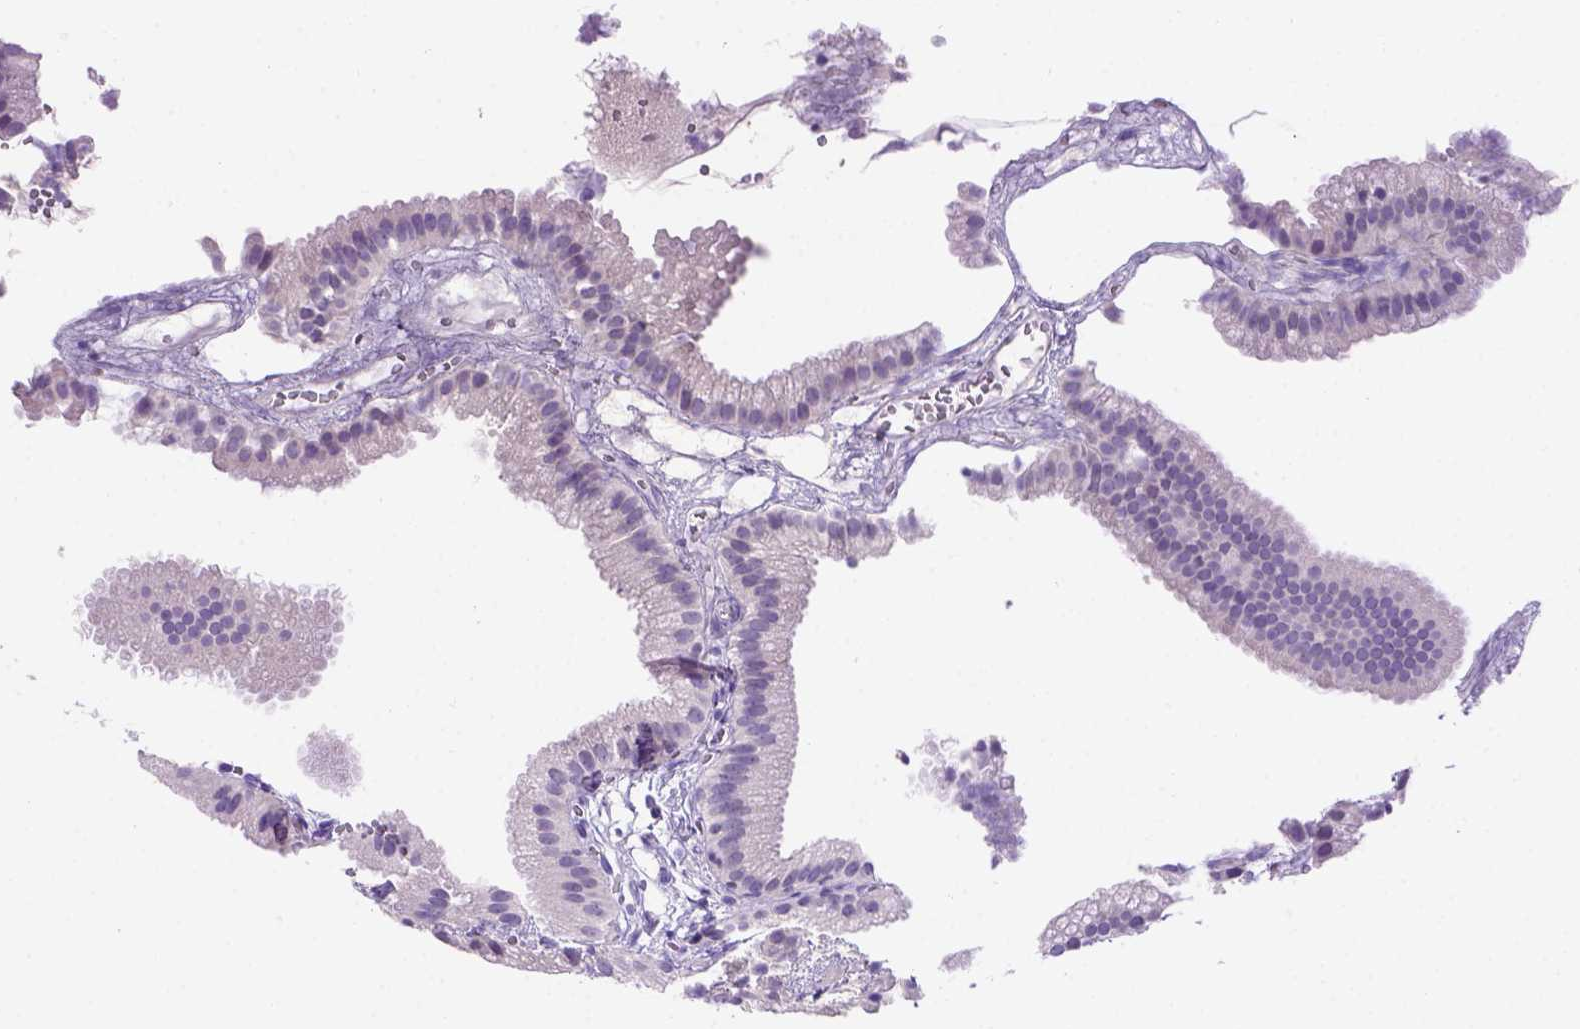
{"staining": {"intensity": "negative", "quantity": "none", "location": "none"}, "tissue": "gallbladder", "cell_type": "Glandular cells", "image_type": "normal", "snomed": [{"axis": "morphology", "description": "Normal tissue, NOS"}, {"axis": "topography", "description": "Gallbladder"}], "caption": "Protein analysis of normal gallbladder shows no significant positivity in glandular cells. (Brightfield microscopy of DAB (3,3'-diaminobenzidine) IHC at high magnification).", "gene": "FAM81B", "patient": {"sex": "female", "age": 63}}